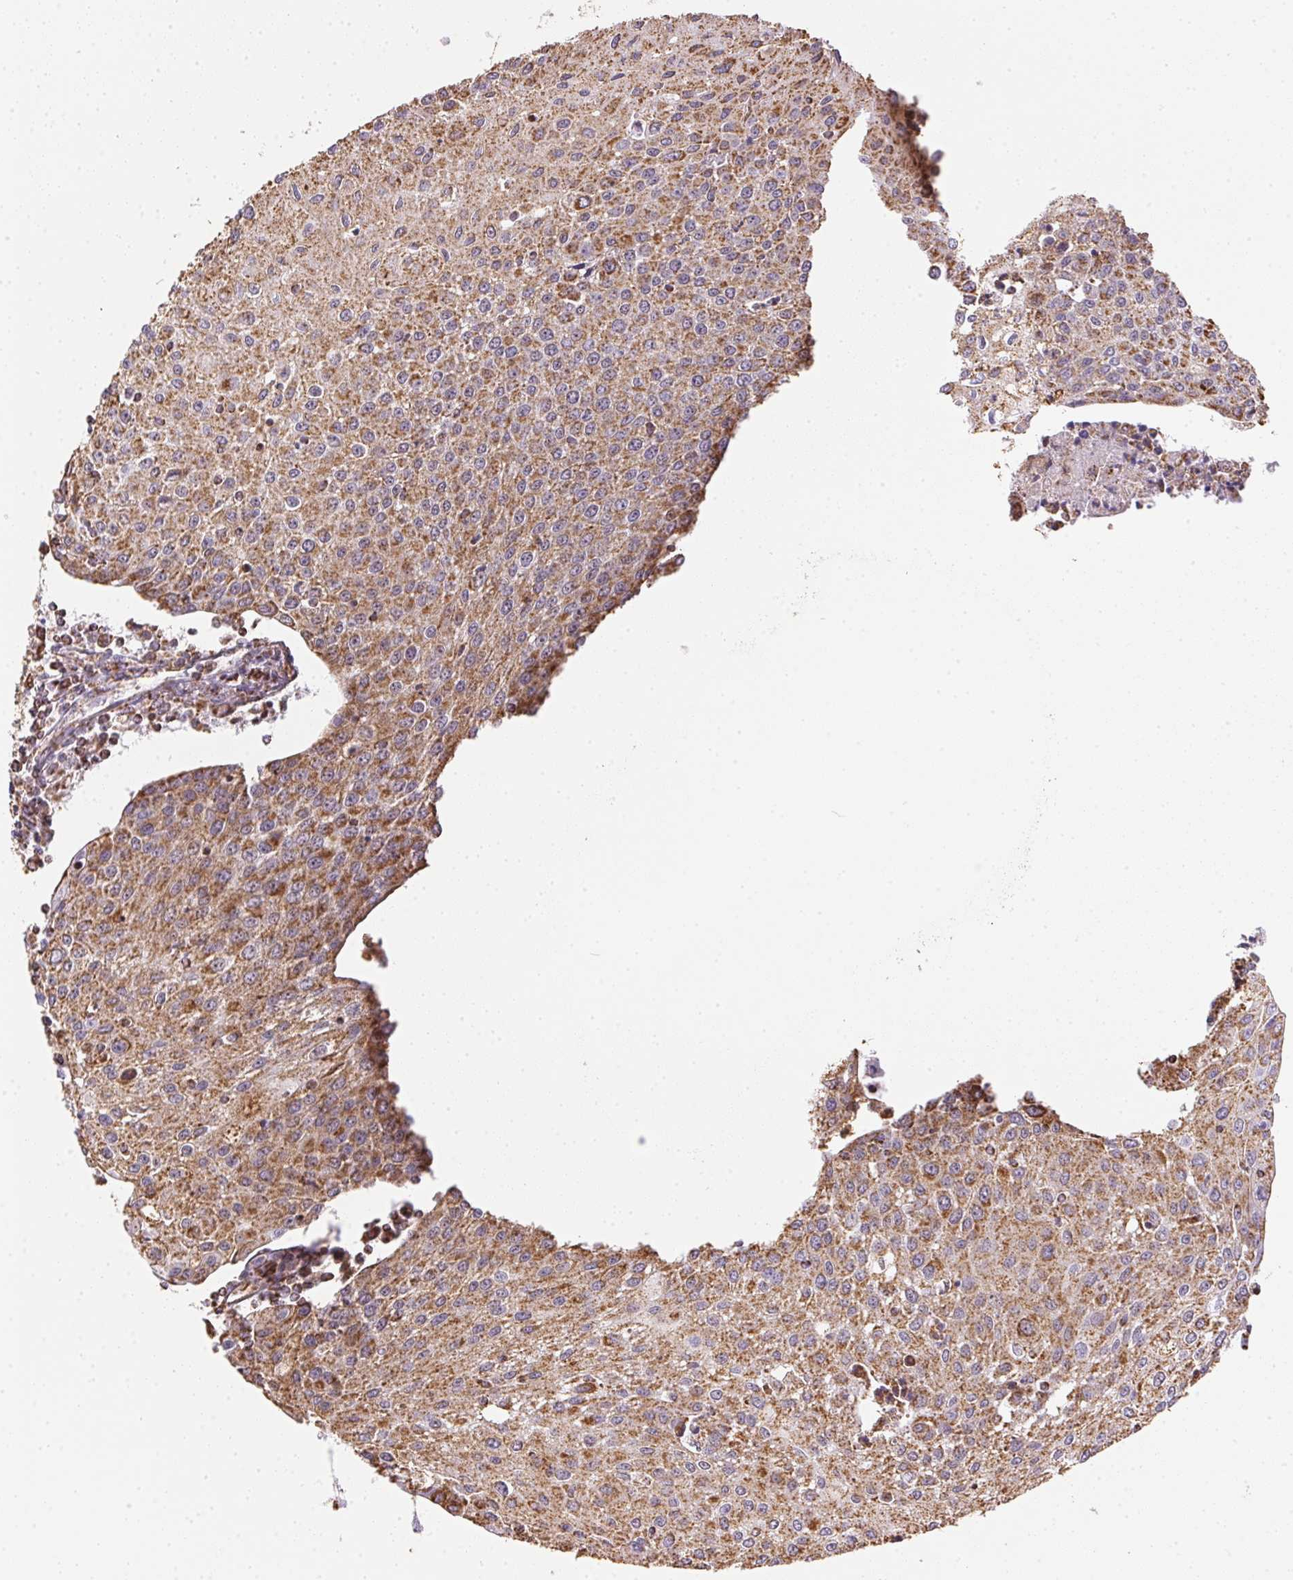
{"staining": {"intensity": "moderate", "quantity": ">75%", "location": "cytoplasmic/membranous"}, "tissue": "urothelial cancer", "cell_type": "Tumor cells", "image_type": "cancer", "snomed": [{"axis": "morphology", "description": "Urothelial carcinoma, High grade"}, {"axis": "topography", "description": "Urinary bladder"}], "caption": "Approximately >75% of tumor cells in urothelial carcinoma (high-grade) reveal moderate cytoplasmic/membranous protein positivity as visualized by brown immunohistochemical staining.", "gene": "MAPK11", "patient": {"sex": "female", "age": 85}}